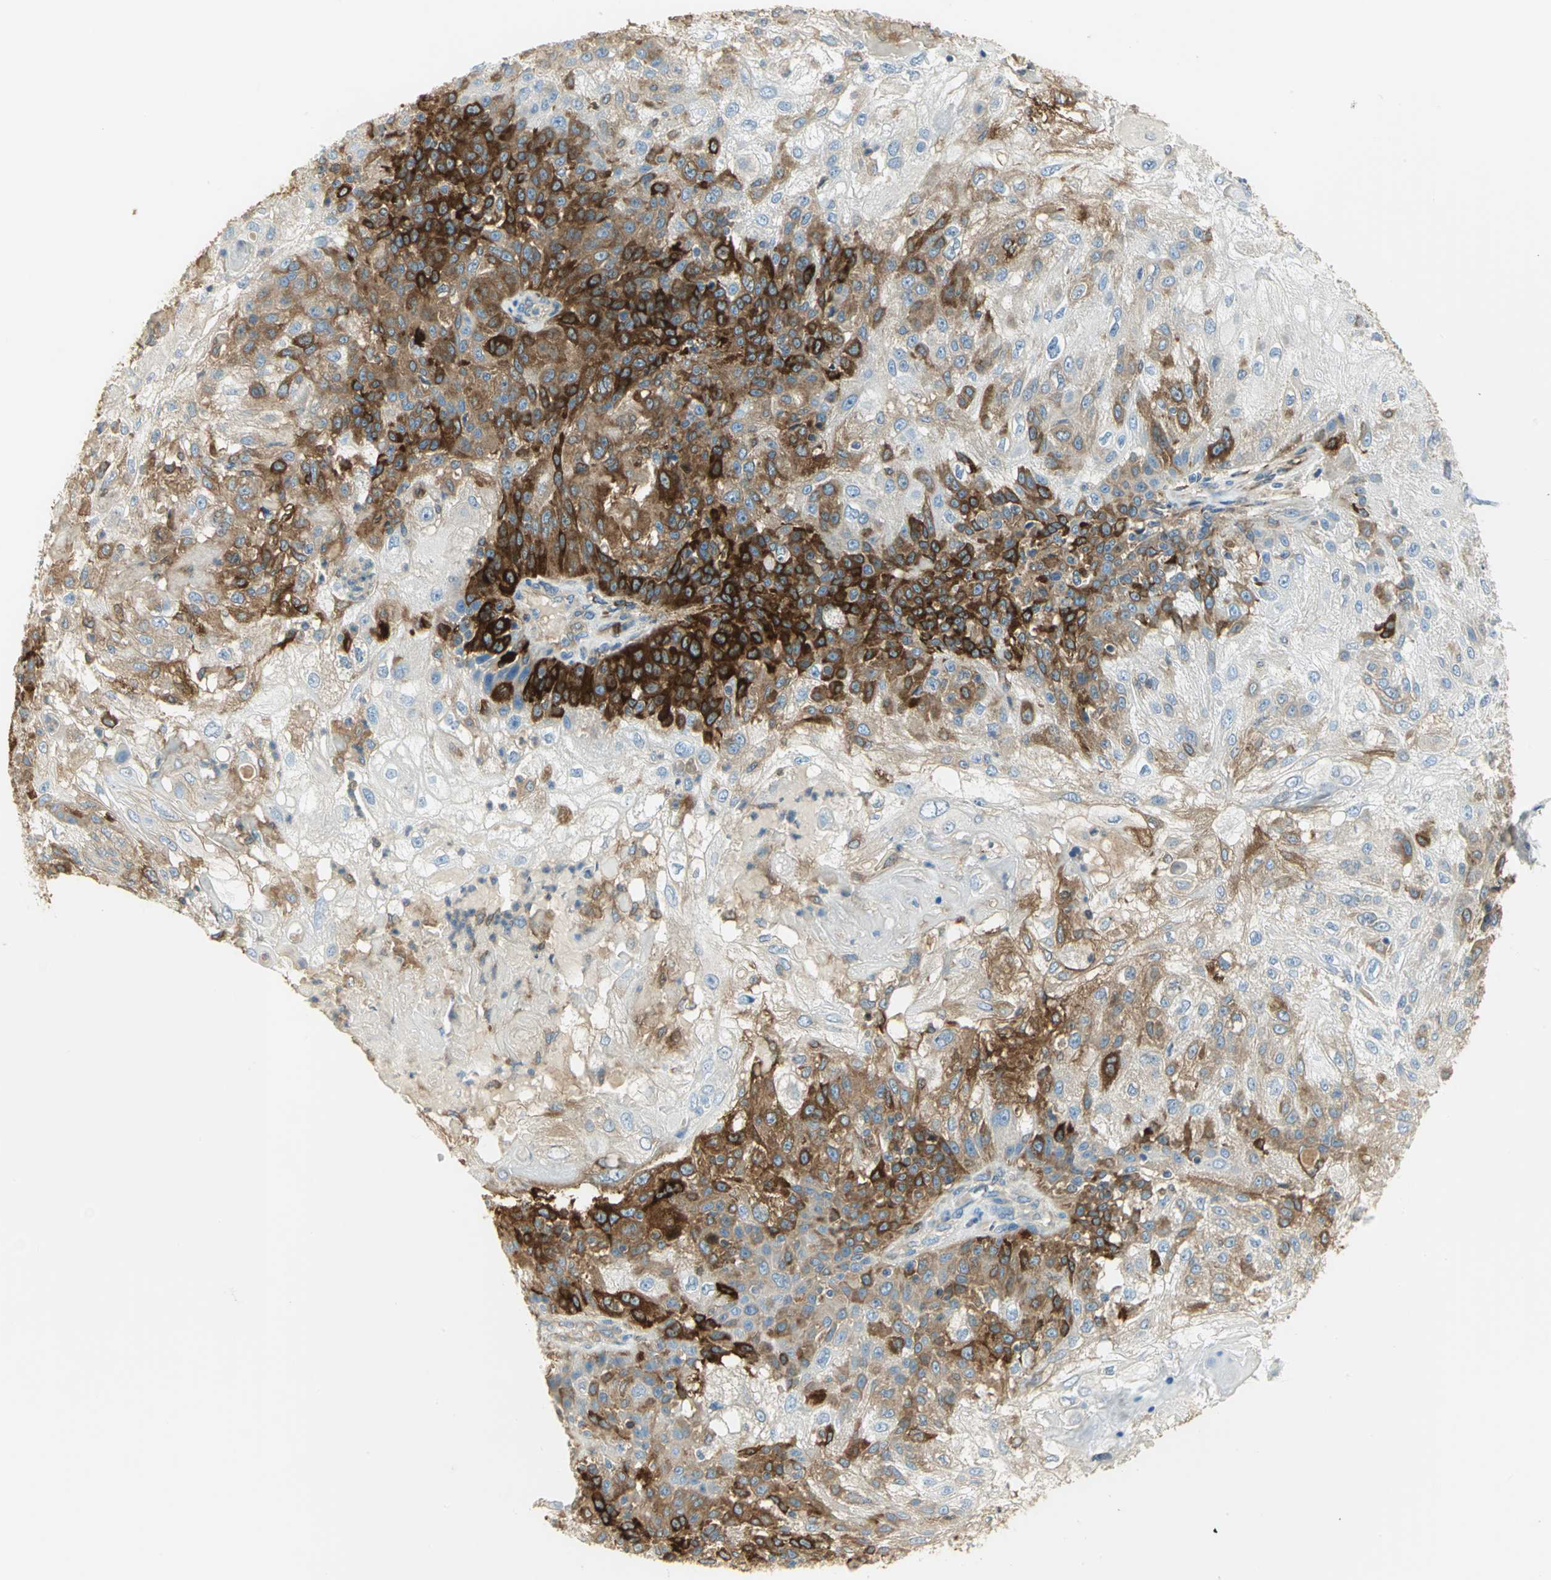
{"staining": {"intensity": "strong", "quantity": "25%-75%", "location": "cytoplasmic/membranous"}, "tissue": "skin cancer", "cell_type": "Tumor cells", "image_type": "cancer", "snomed": [{"axis": "morphology", "description": "Normal tissue, NOS"}, {"axis": "morphology", "description": "Squamous cell carcinoma, NOS"}, {"axis": "topography", "description": "Skin"}], "caption": "This image reveals squamous cell carcinoma (skin) stained with immunohistochemistry to label a protein in brown. The cytoplasmic/membranous of tumor cells show strong positivity for the protein. Nuclei are counter-stained blue.", "gene": "WARS1", "patient": {"sex": "female", "age": 83}}